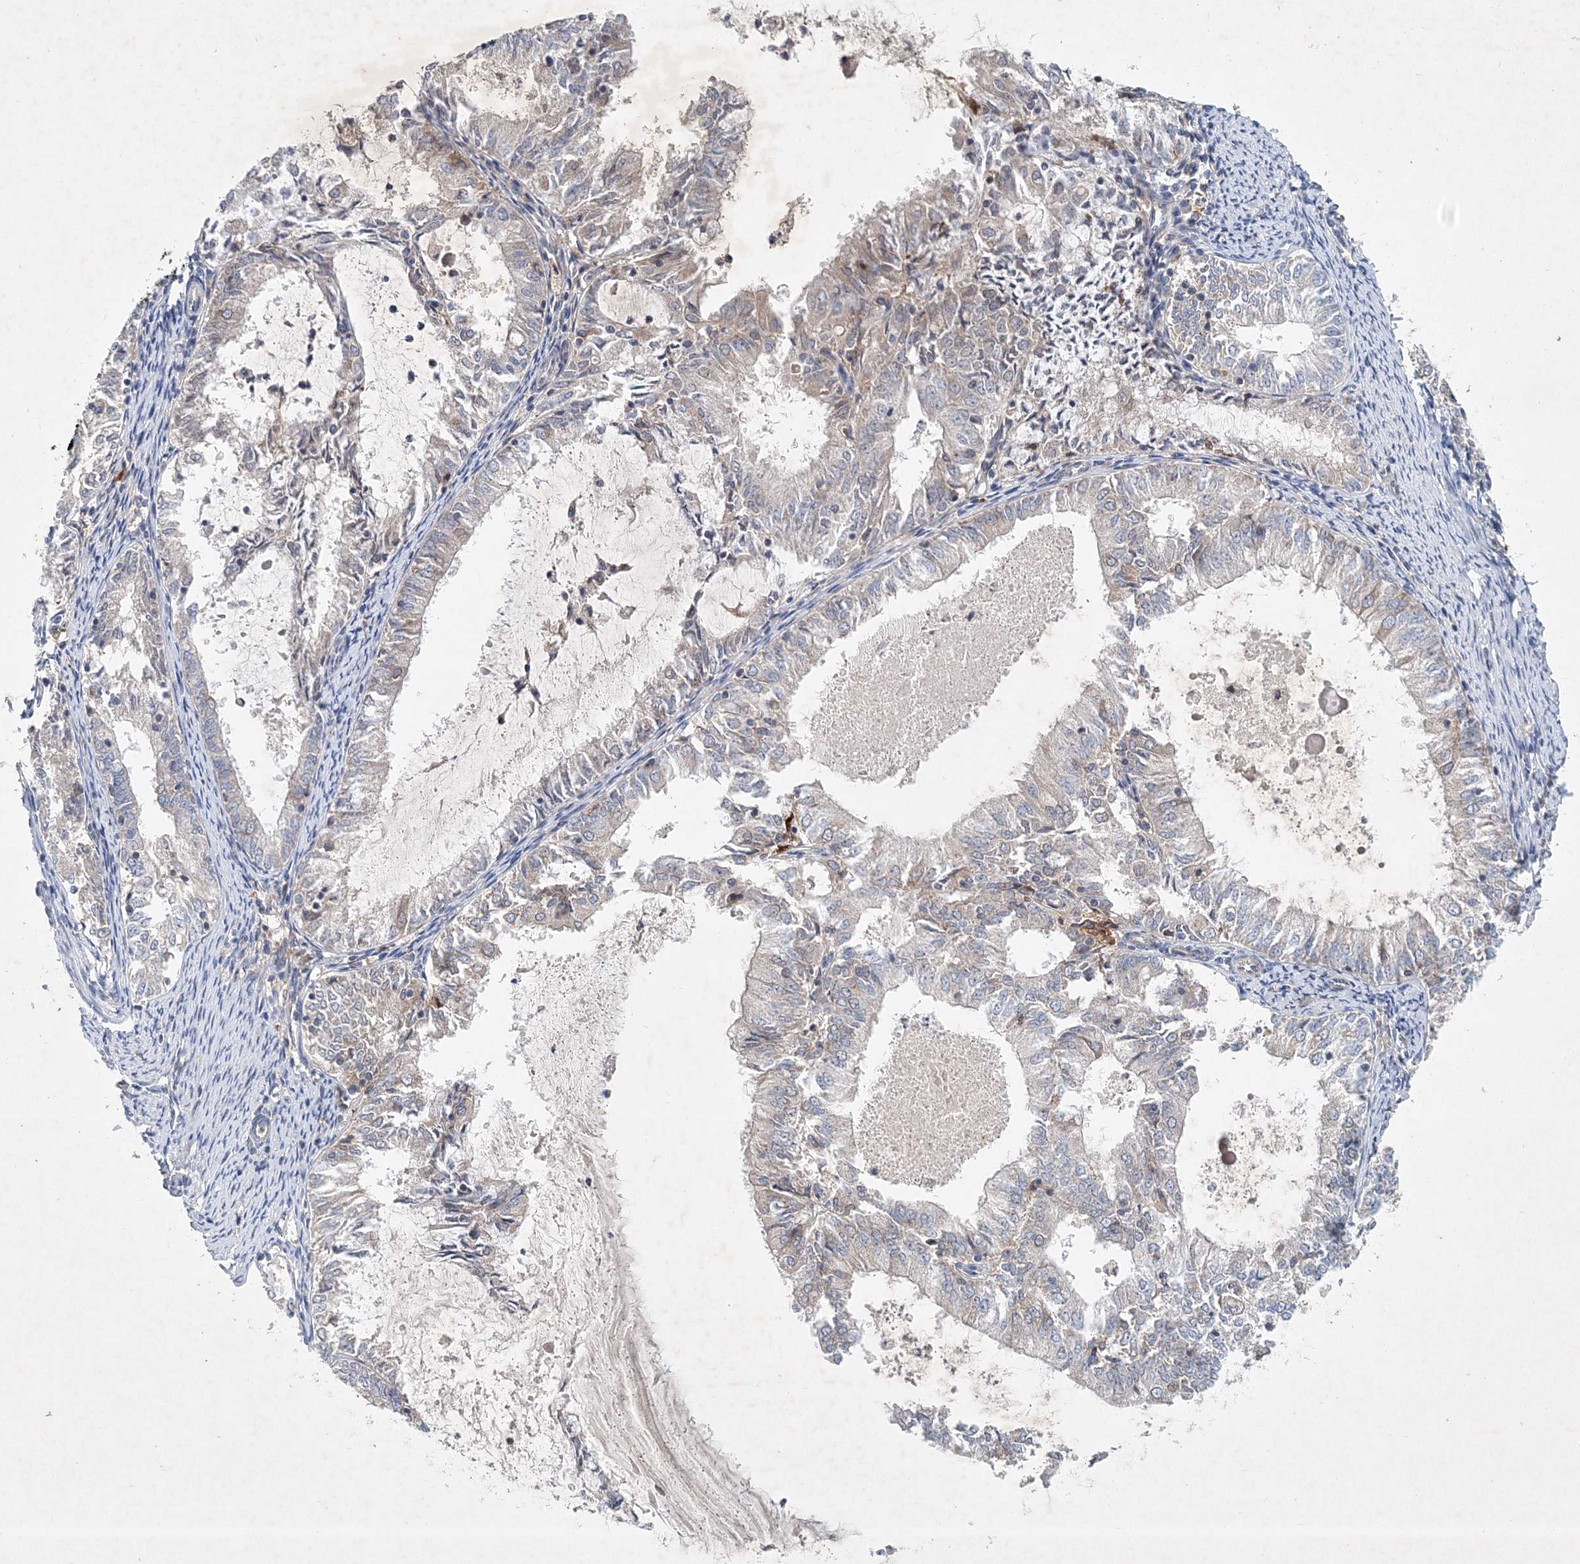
{"staining": {"intensity": "negative", "quantity": "none", "location": "none"}, "tissue": "endometrial cancer", "cell_type": "Tumor cells", "image_type": "cancer", "snomed": [{"axis": "morphology", "description": "Adenocarcinoma, NOS"}, {"axis": "topography", "description": "Endometrium"}], "caption": "Tumor cells are negative for protein expression in human endometrial cancer (adenocarcinoma). (Brightfield microscopy of DAB (3,3'-diaminobenzidine) immunohistochemistry (IHC) at high magnification).", "gene": "P2RY10", "patient": {"sex": "female", "age": 57}}